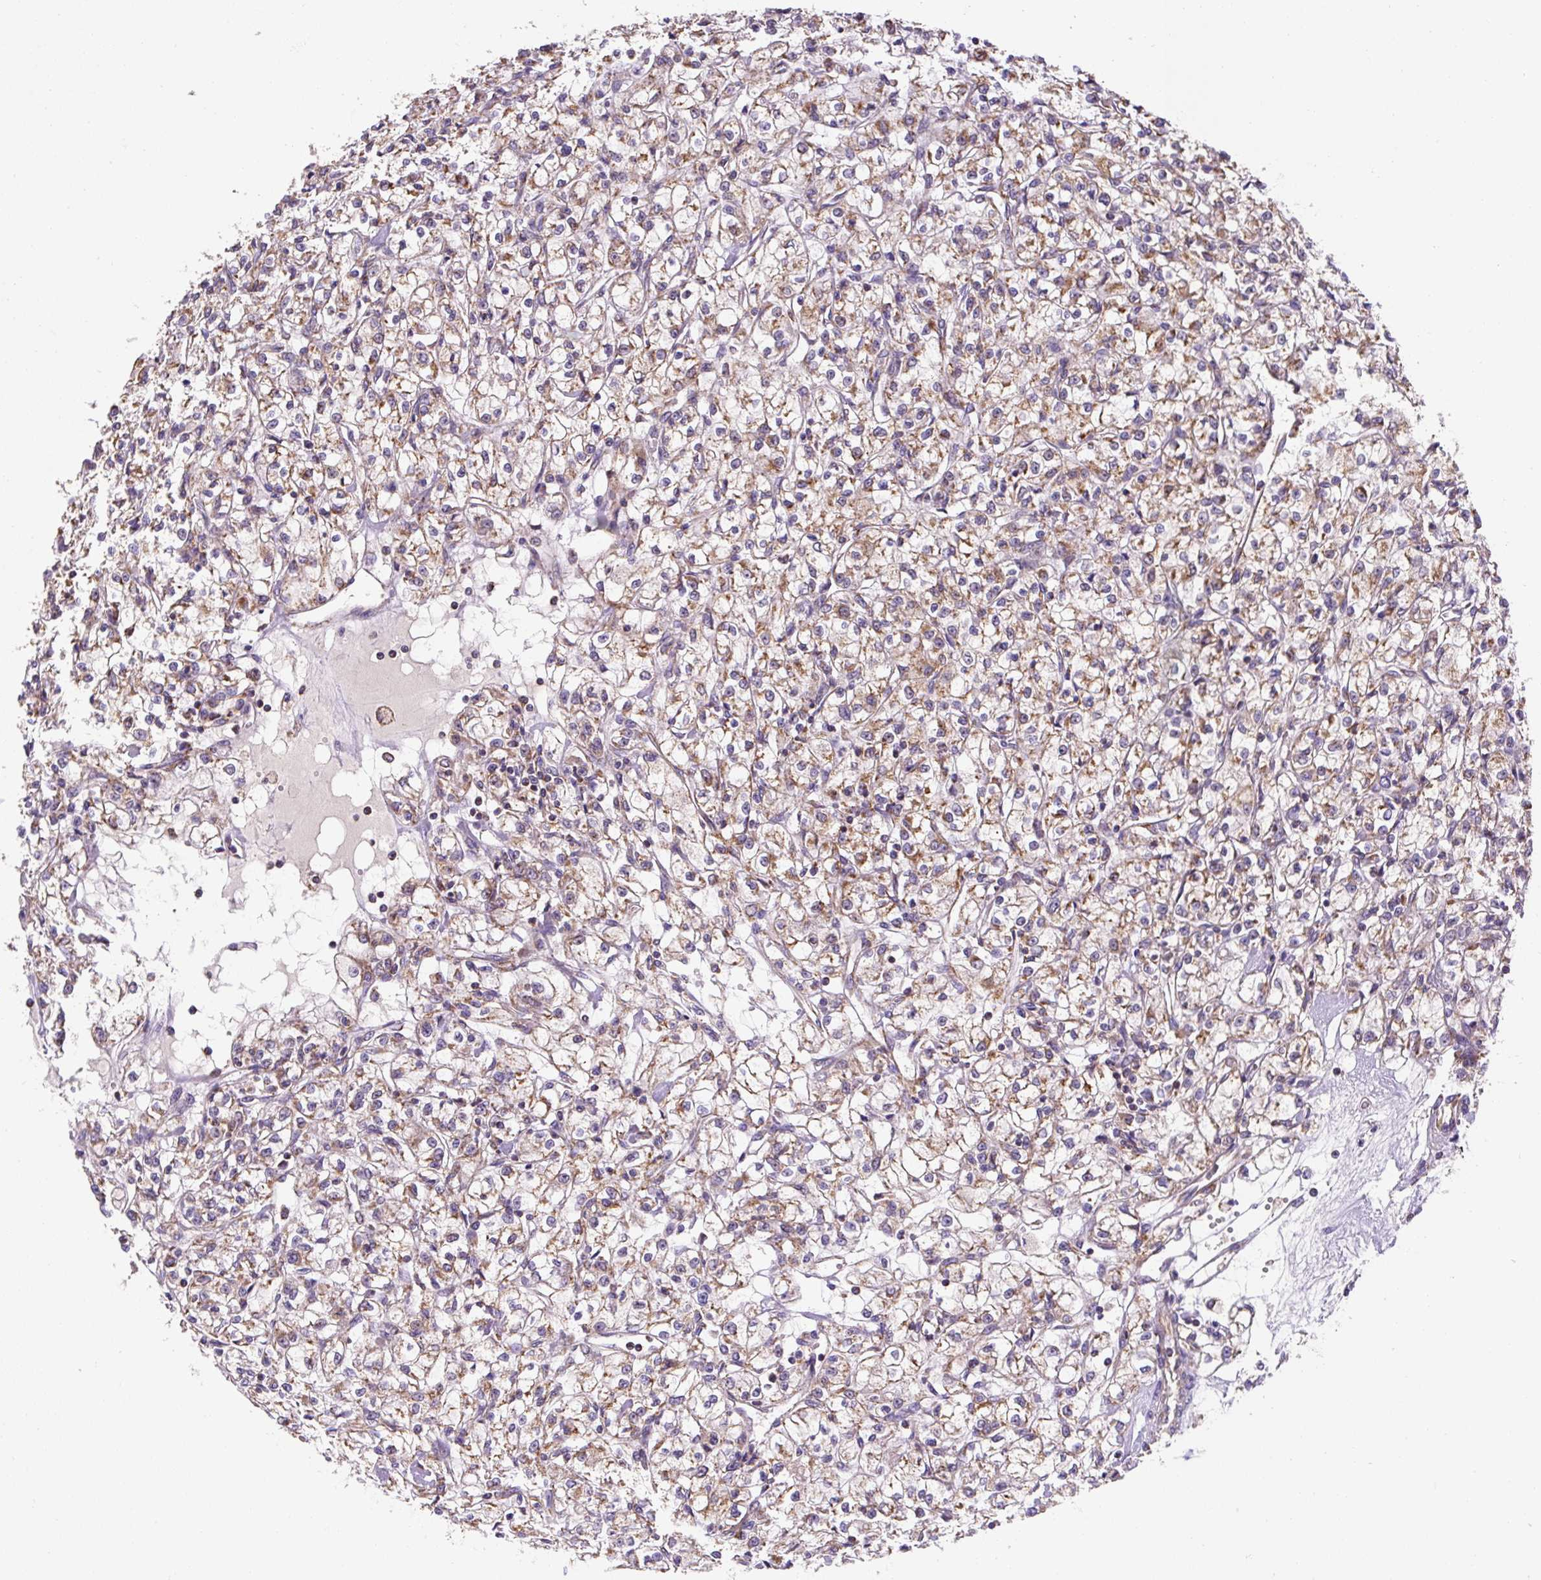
{"staining": {"intensity": "moderate", "quantity": ">75%", "location": "cytoplasmic/membranous"}, "tissue": "renal cancer", "cell_type": "Tumor cells", "image_type": "cancer", "snomed": [{"axis": "morphology", "description": "Adenocarcinoma, NOS"}, {"axis": "topography", "description": "Kidney"}], "caption": "Moderate cytoplasmic/membranous staining for a protein is identified in about >75% of tumor cells of renal cancer (adenocarcinoma) using immunohistochemistry.", "gene": "MFSD9", "patient": {"sex": "female", "age": 59}}